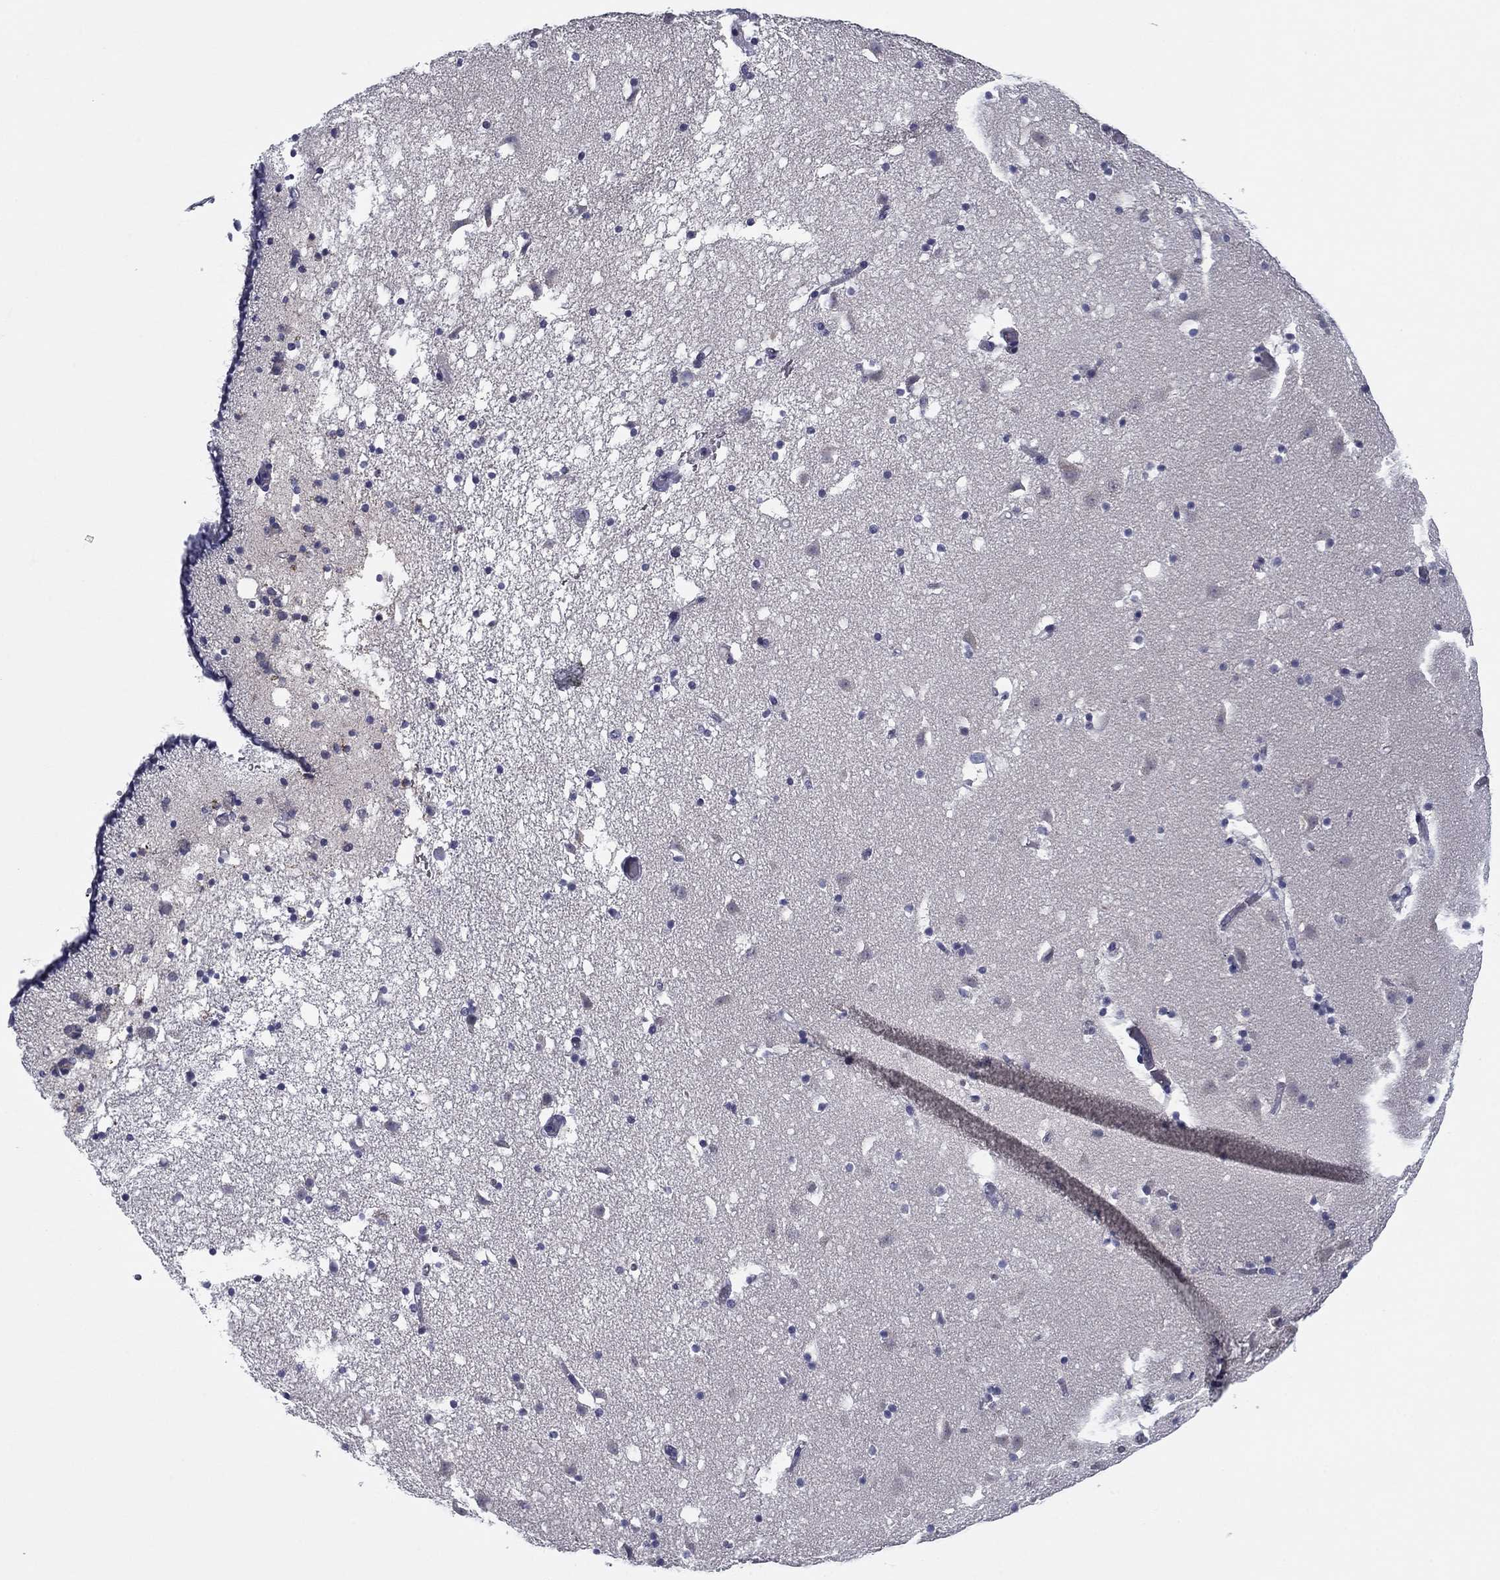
{"staining": {"intensity": "negative", "quantity": "none", "location": "none"}, "tissue": "caudate", "cell_type": "Glial cells", "image_type": "normal", "snomed": [{"axis": "morphology", "description": "Normal tissue, NOS"}, {"axis": "topography", "description": "Lateral ventricle wall"}], "caption": "Immunohistochemistry (IHC) histopathology image of unremarkable caudate stained for a protein (brown), which demonstrates no staining in glial cells. (DAB IHC with hematoxylin counter stain).", "gene": "REXO5", "patient": {"sex": "female", "age": 42}}